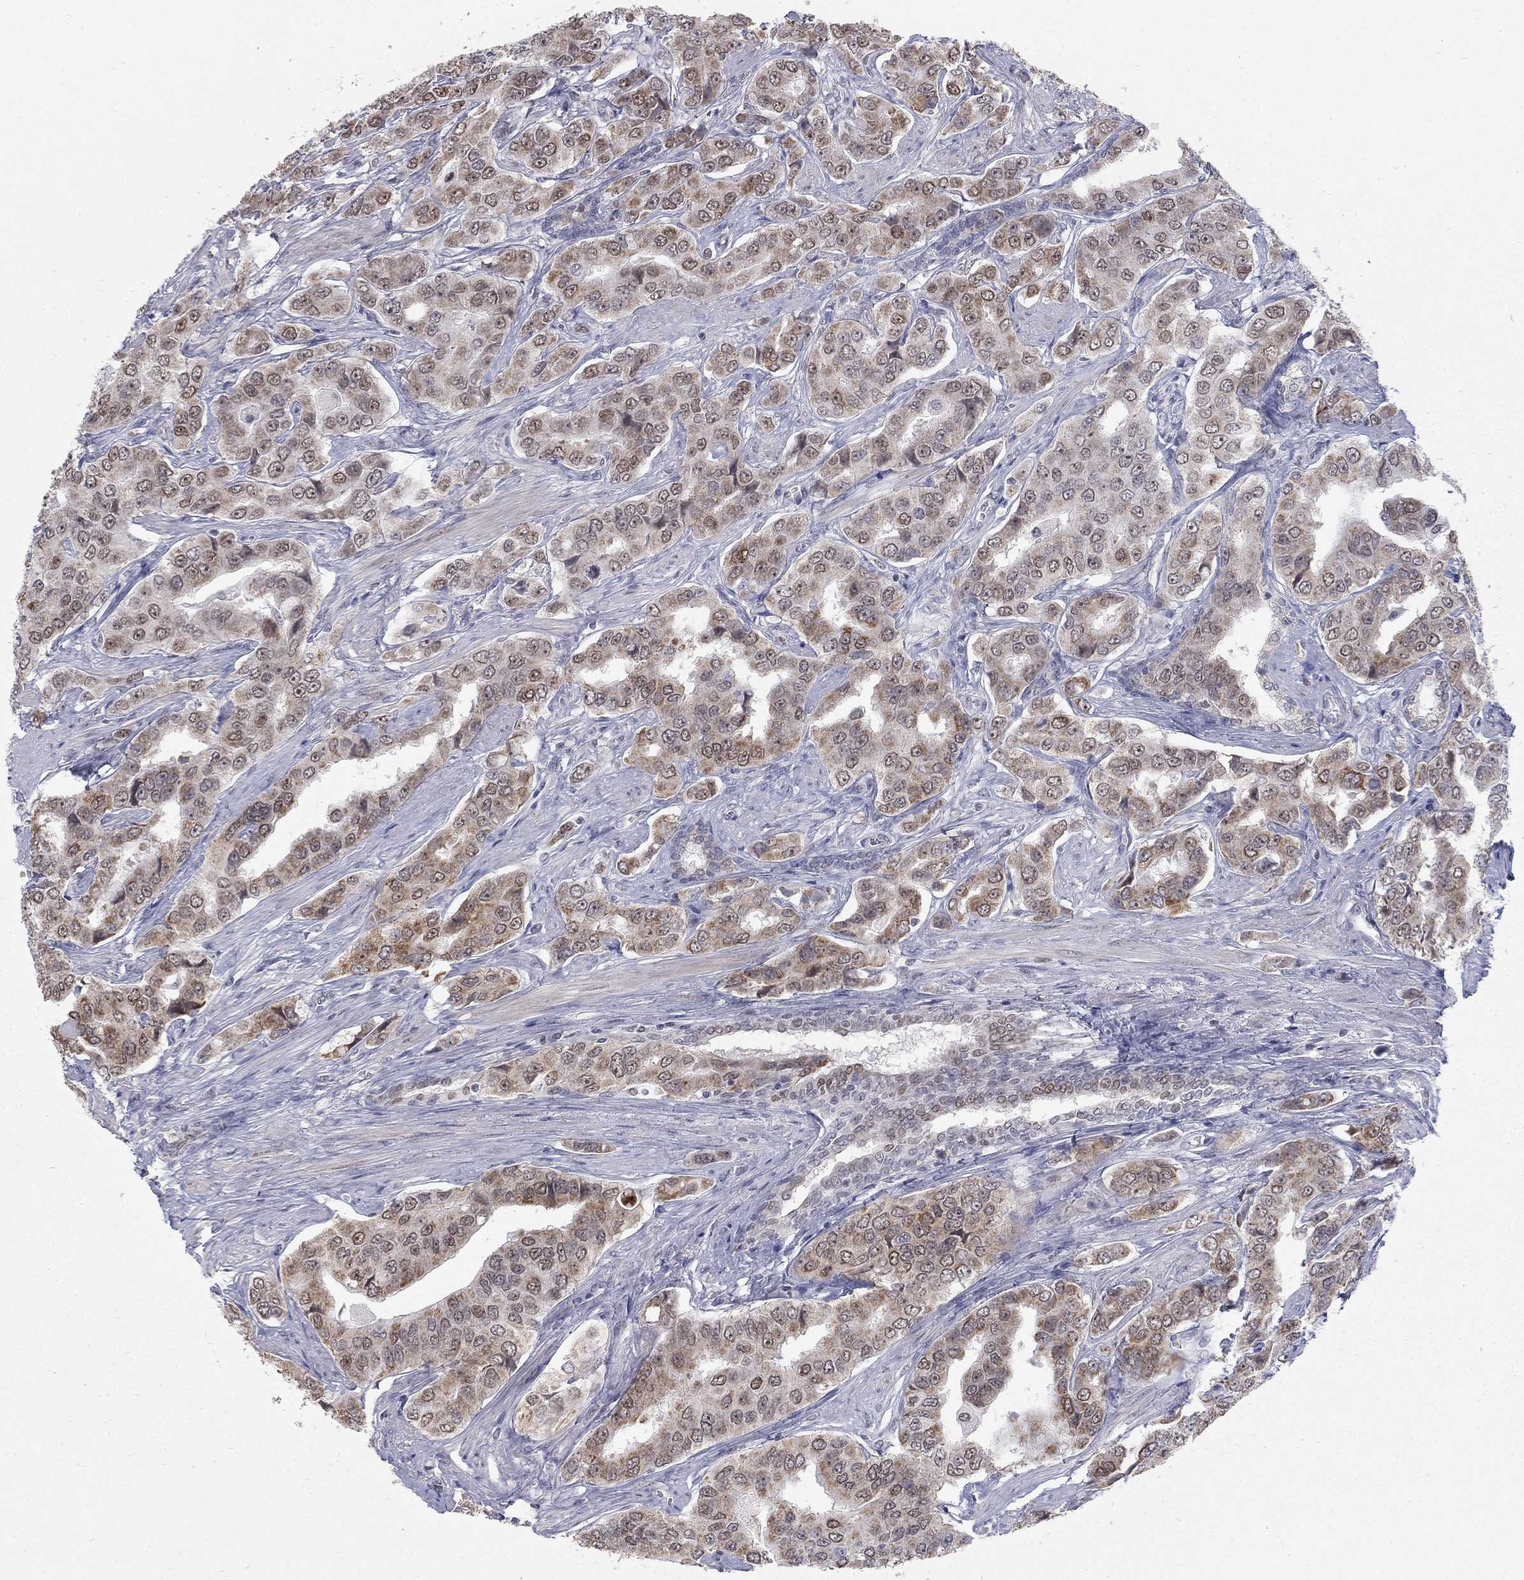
{"staining": {"intensity": "weak", "quantity": "25%-75%", "location": "cytoplasmic/membranous"}, "tissue": "prostate cancer", "cell_type": "Tumor cells", "image_type": "cancer", "snomed": [{"axis": "morphology", "description": "Adenocarcinoma, NOS"}, {"axis": "topography", "description": "Prostate and seminal vesicle, NOS"}, {"axis": "topography", "description": "Prostate"}], "caption": "Immunohistochemistry (IHC) of human prostate cancer shows low levels of weak cytoplasmic/membranous expression in approximately 25%-75% of tumor cells.", "gene": "GCFC2", "patient": {"sex": "male", "age": 69}}